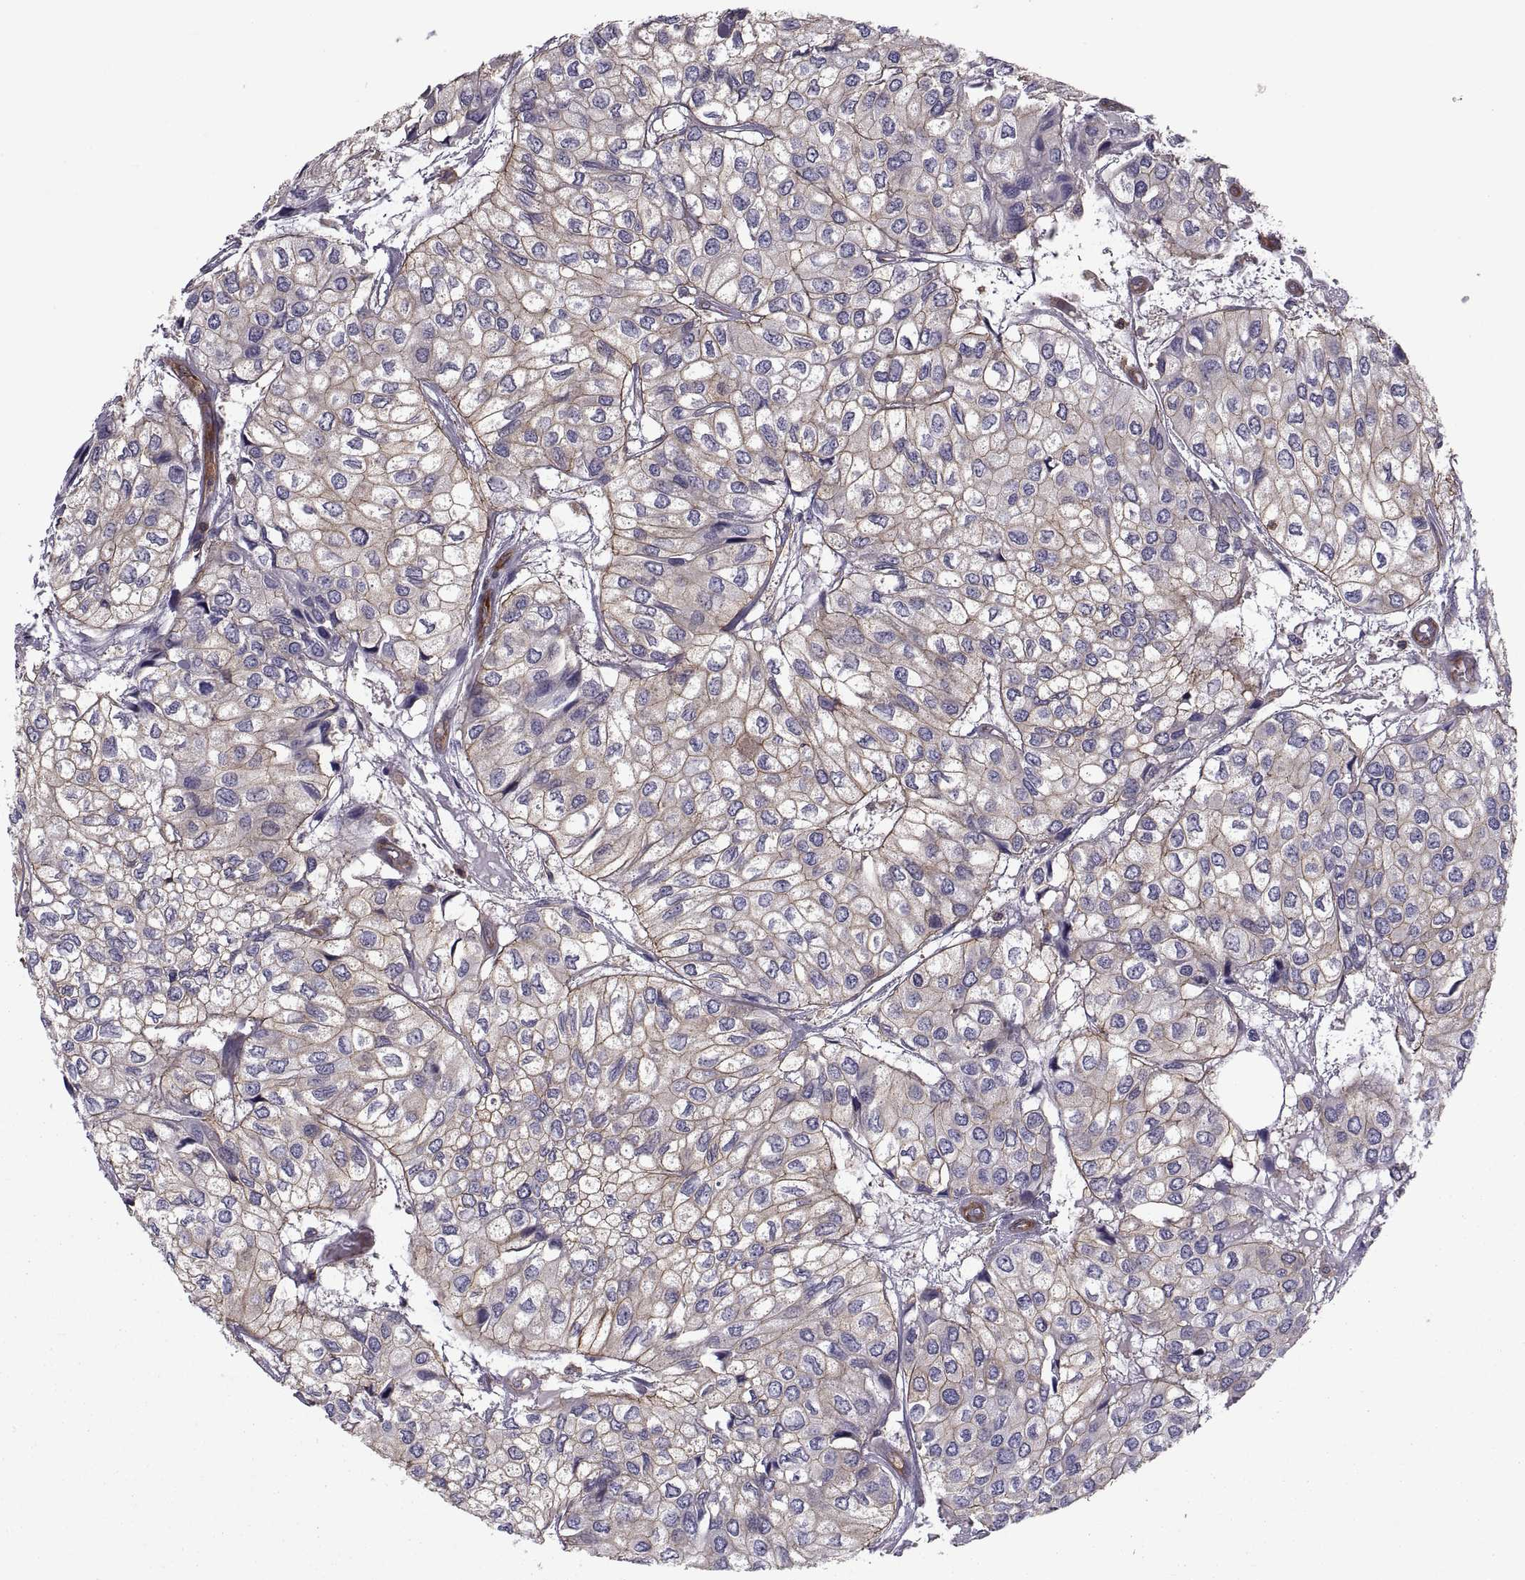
{"staining": {"intensity": "moderate", "quantity": "25%-75%", "location": "cytoplasmic/membranous"}, "tissue": "urothelial cancer", "cell_type": "Tumor cells", "image_type": "cancer", "snomed": [{"axis": "morphology", "description": "Urothelial carcinoma, High grade"}, {"axis": "topography", "description": "Urinary bladder"}], "caption": "IHC image of human urothelial carcinoma (high-grade) stained for a protein (brown), which reveals medium levels of moderate cytoplasmic/membranous staining in approximately 25%-75% of tumor cells.", "gene": "MYH9", "patient": {"sex": "male", "age": 73}}